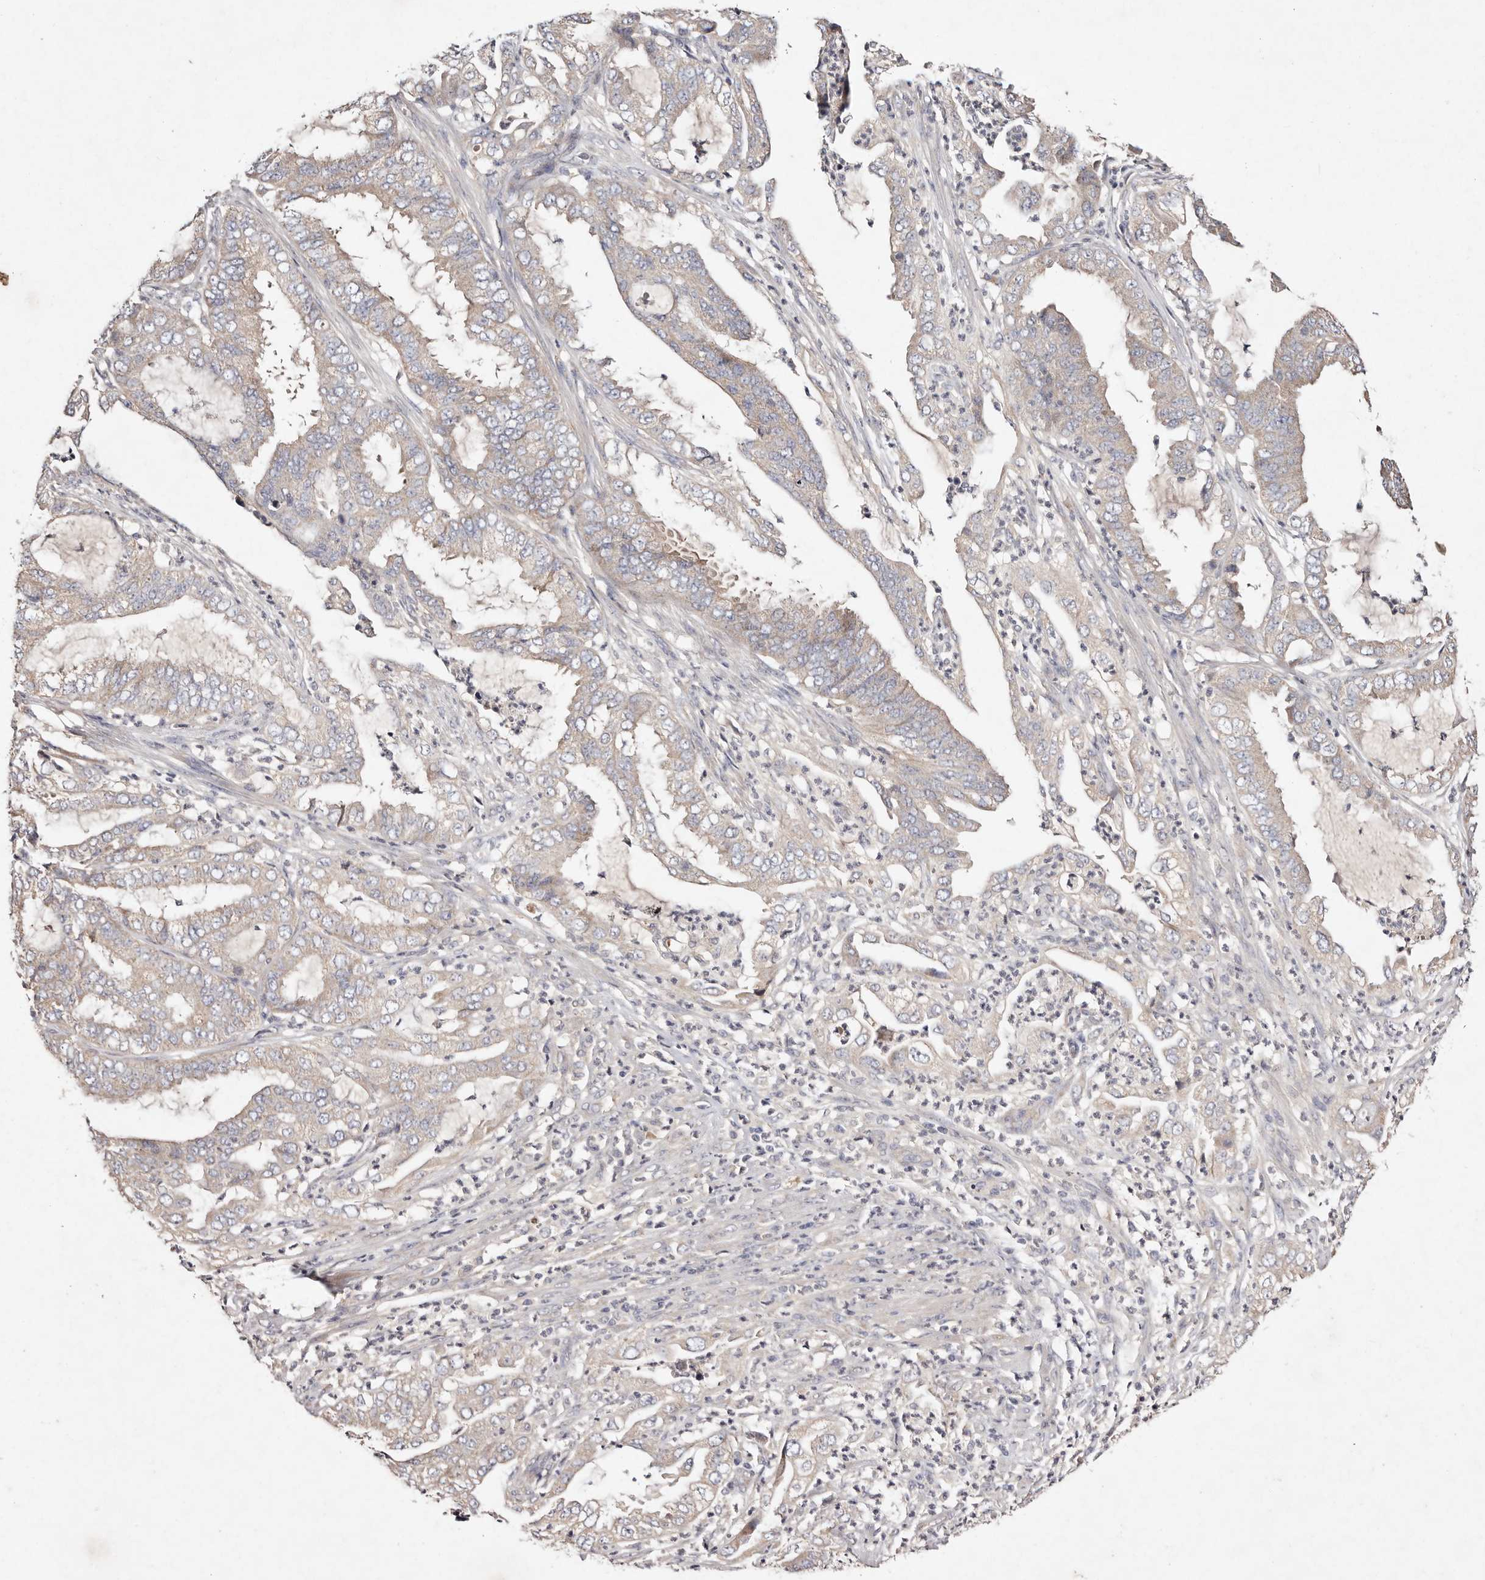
{"staining": {"intensity": "weak", "quantity": "<25%", "location": "cytoplasmic/membranous"}, "tissue": "endometrial cancer", "cell_type": "Tumor cells", "image_type": "cancer", "snomed": [{"axis": "morphology", "description": "Adenocarcinoma, NOS"}, {"axis": "topography", "description": "Endometrium"}], "caption": "Immunohistochemistry image of human endometrial adenocarcinoma stained for a protein (brown), which exhibits no positivity in tumor cells. (DAB IHC with hematoxylin counter stain).", "gene": "TSC2", "patient": {"sex": "female", "age": 51}}